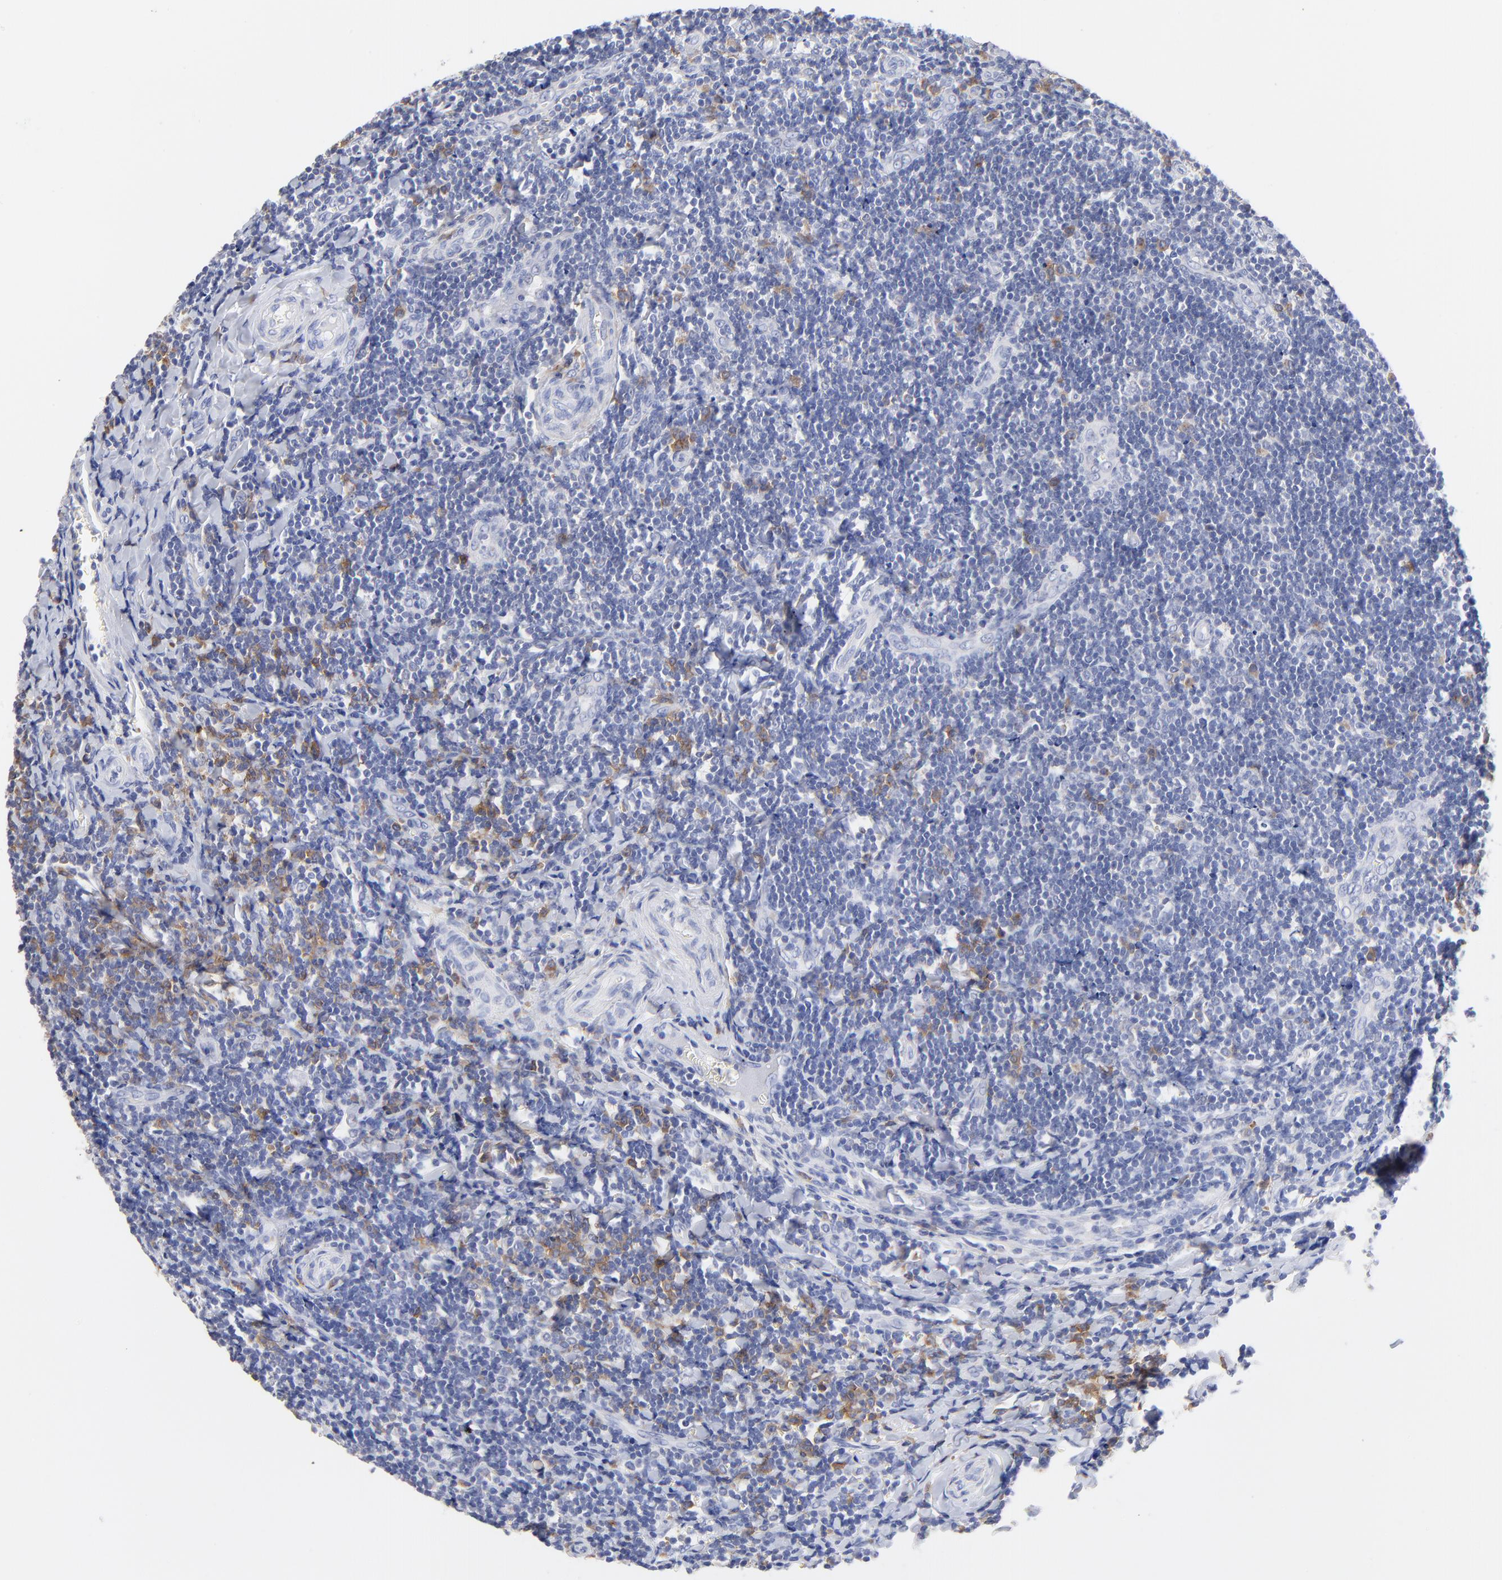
{"staining": {"intensity": "moderate", "quantity": "<25%", "location": "cytoplasmic/membranous"}, "tissue": "tonsil", "cell_type": "Germinal center cells", "image_type": "normal", "snomed": [{"axis": "morphology", "description": "Normal tissue, NOS"}, {"axis": "topography", "description": "Tonsil"}], "caption": "Approximately <25% of germinal center cells in unremarkable tonsil demonstrate moderate cytoplasmic/membranous protein expression as visualized by brown immunohistochemical staining.", "gene": "LAX1", "patient": {"sex": "male", "age": 20}}